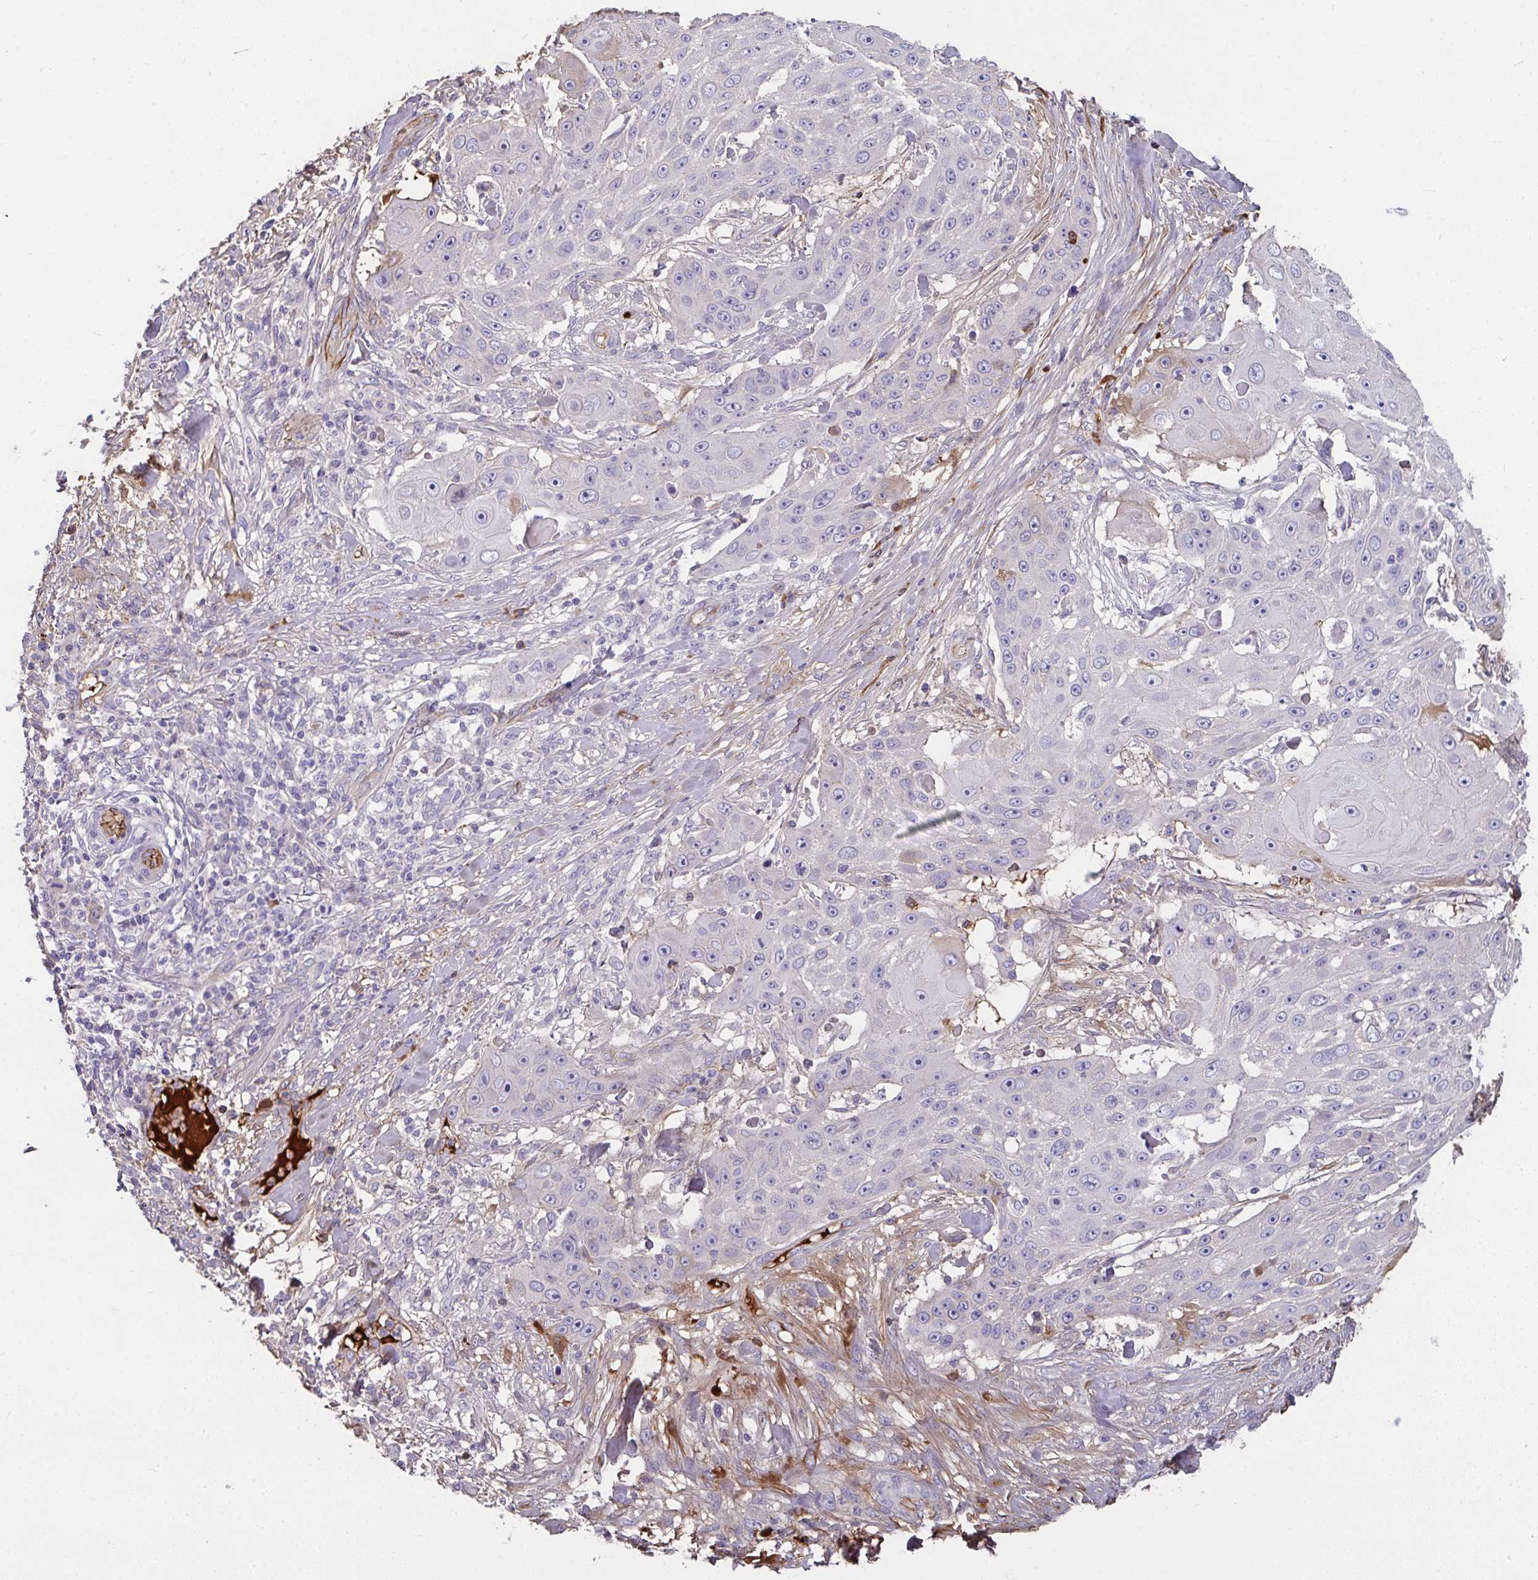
{"staining": {"intensity": "strong", "quantity": "<25%", "location": "cytoplasmic/membranous"}, "tissue": "skin cancer", "cell_type": "Tumor cells", "image_type": "cancer", "snomed": [{"axis": "morphology", "description": "Squamous cell carcinoma, NOS"}, {"axis": "topography", "description": "Skin"}], "caption": "This photomicrograph shows immunohistochemistry (IHC) staining of human skin squamous cell carcinoma, with medium strong cytoplasmic/membranous positivity in about <25% of tumor cells.", "gene": "ZNF813", "patient": {"sex": "female", "age": 86}}